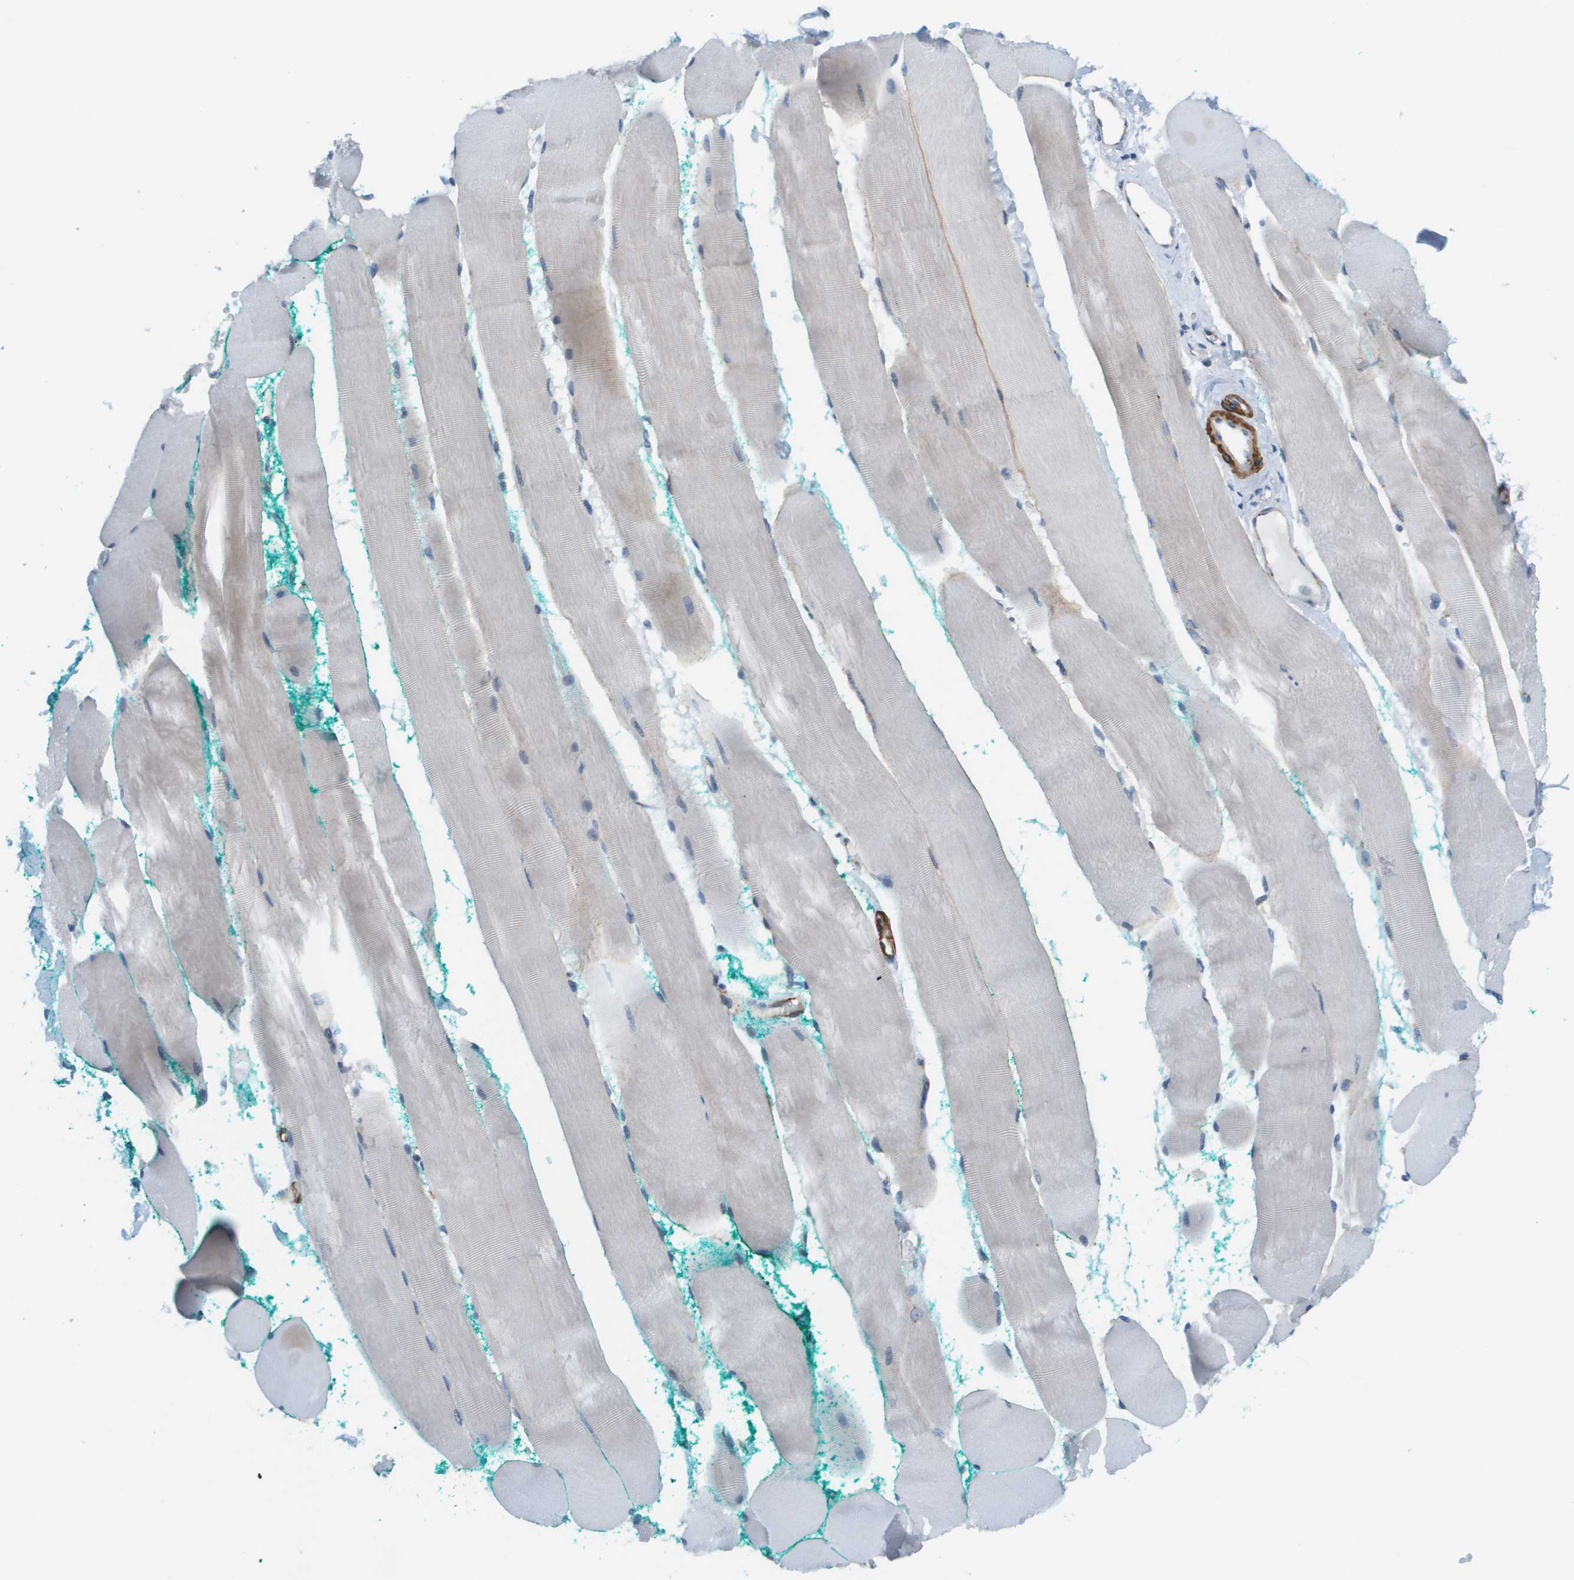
{"staining": {"intensity": "negative", "quantity": "none", "location": "none"}, "tissue": "skeletal muscle", "cell_type": "Myocytes", "image_type": "normal", "snomed": [{"axis": "morphology", "description": "Normal tissue, NOS"}, {"axis": "morphology", "description": "Squamous cell carcinoma, NOS"}, {"axis": "topography", "description": "Skeletal muscle"}], "caption": "This is an immunohistochemistry (IHC) photomicrograph of unremarkable skeletal muscle. There is no staining in myocytes.", "gene": "MYH11", "patient": {"sex": "male", "age": 51}}